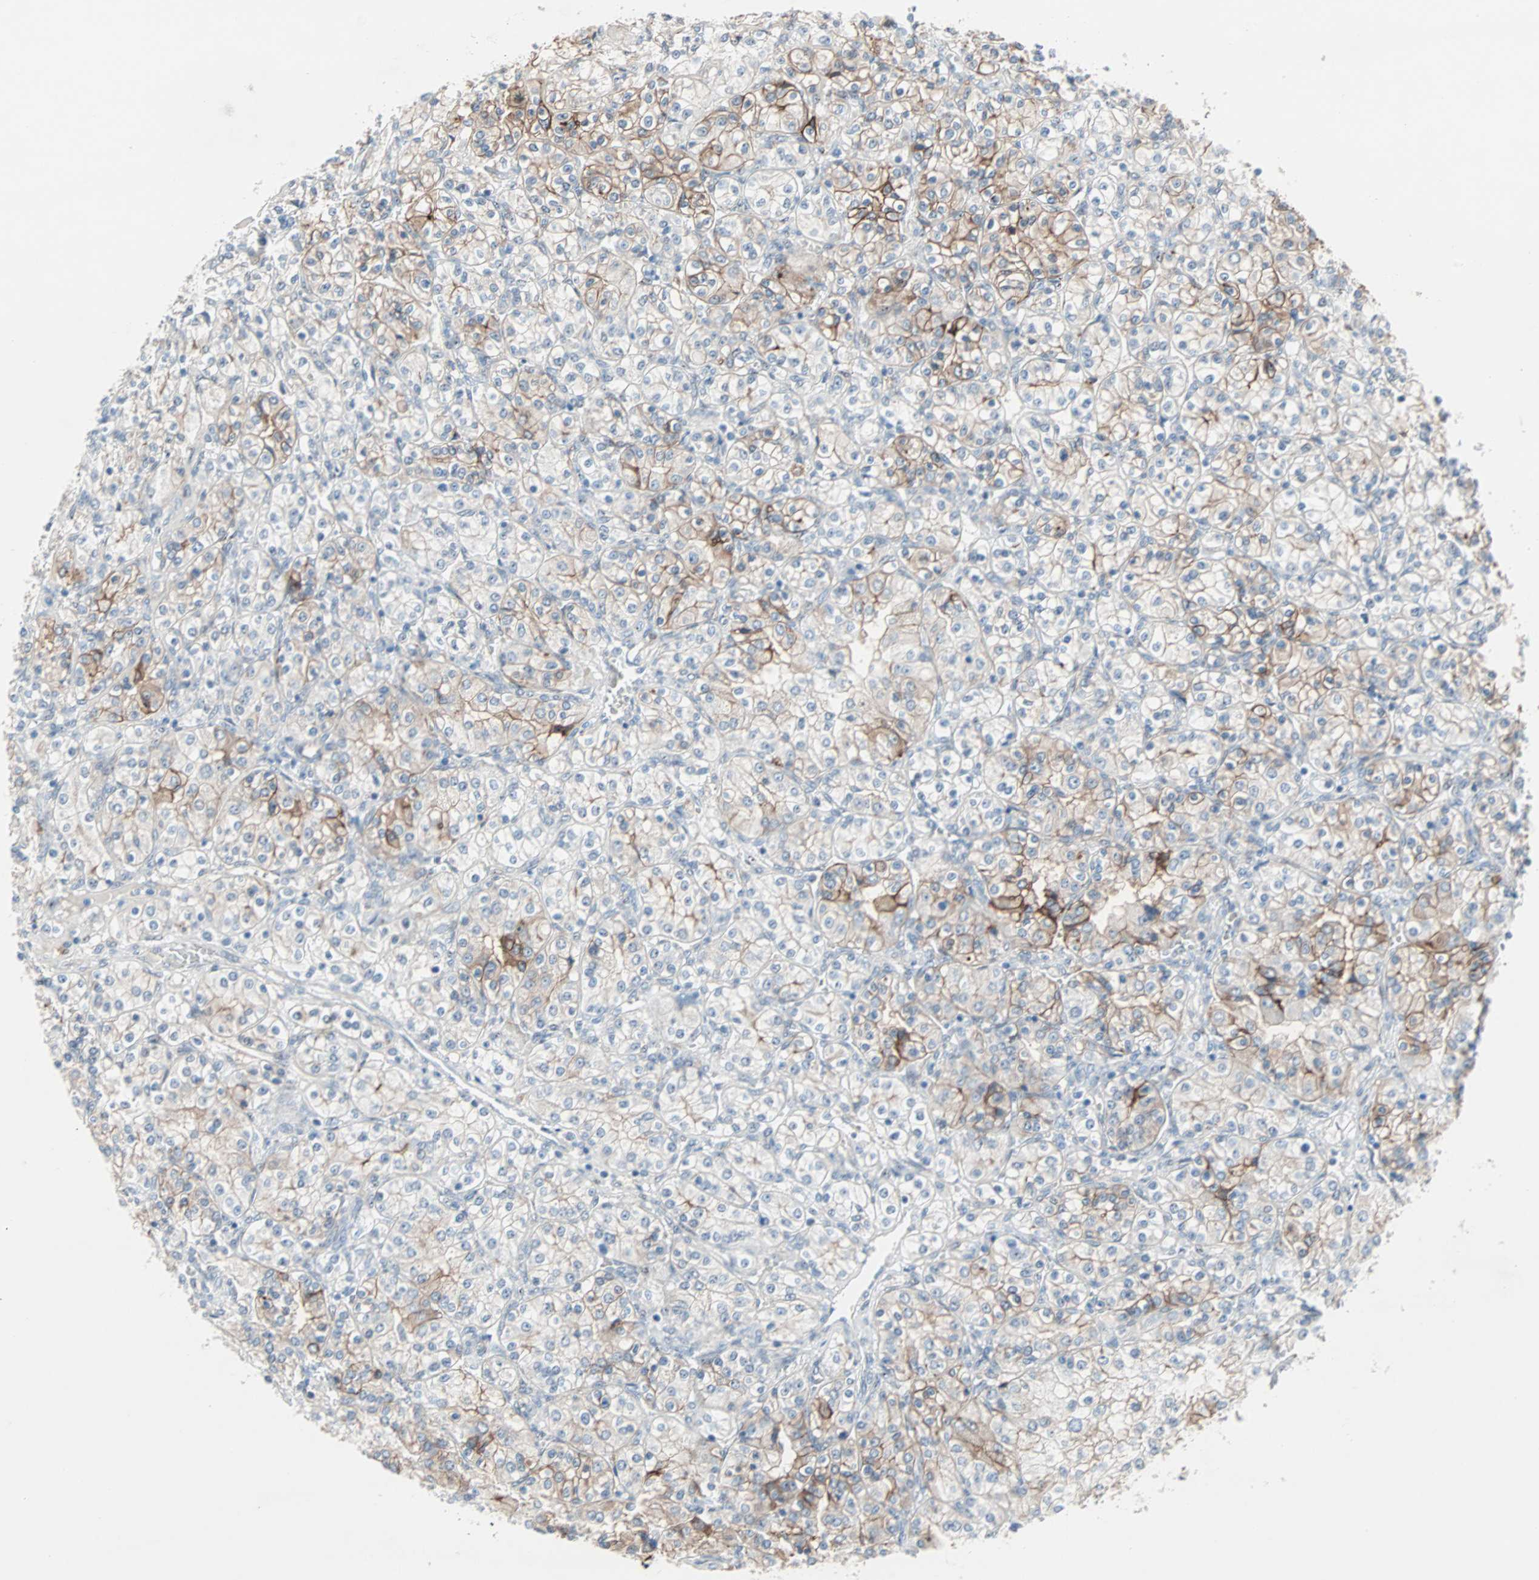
{"staining": {"intensity": "moderate", "quantity": "<25%", "location": "cytoplasmic/membranous"}, "tissue": "renal cancer", "cell_type": "Tumor cells", "image_type": "cancer", "snomed": [{"axis": "morphology", "description": "Adenocarcinoma, NOS"}, {"axis": "topography", "description": "Kidney"}], "caption": "Immunohistochemical staining of human renal cancer demonstrates low levels of moderate cytoplasmic/membranous expression in approximately <25% of tumor cells.", "gene": "CAND2", "patient": {"sex": "male", "age": 77}}